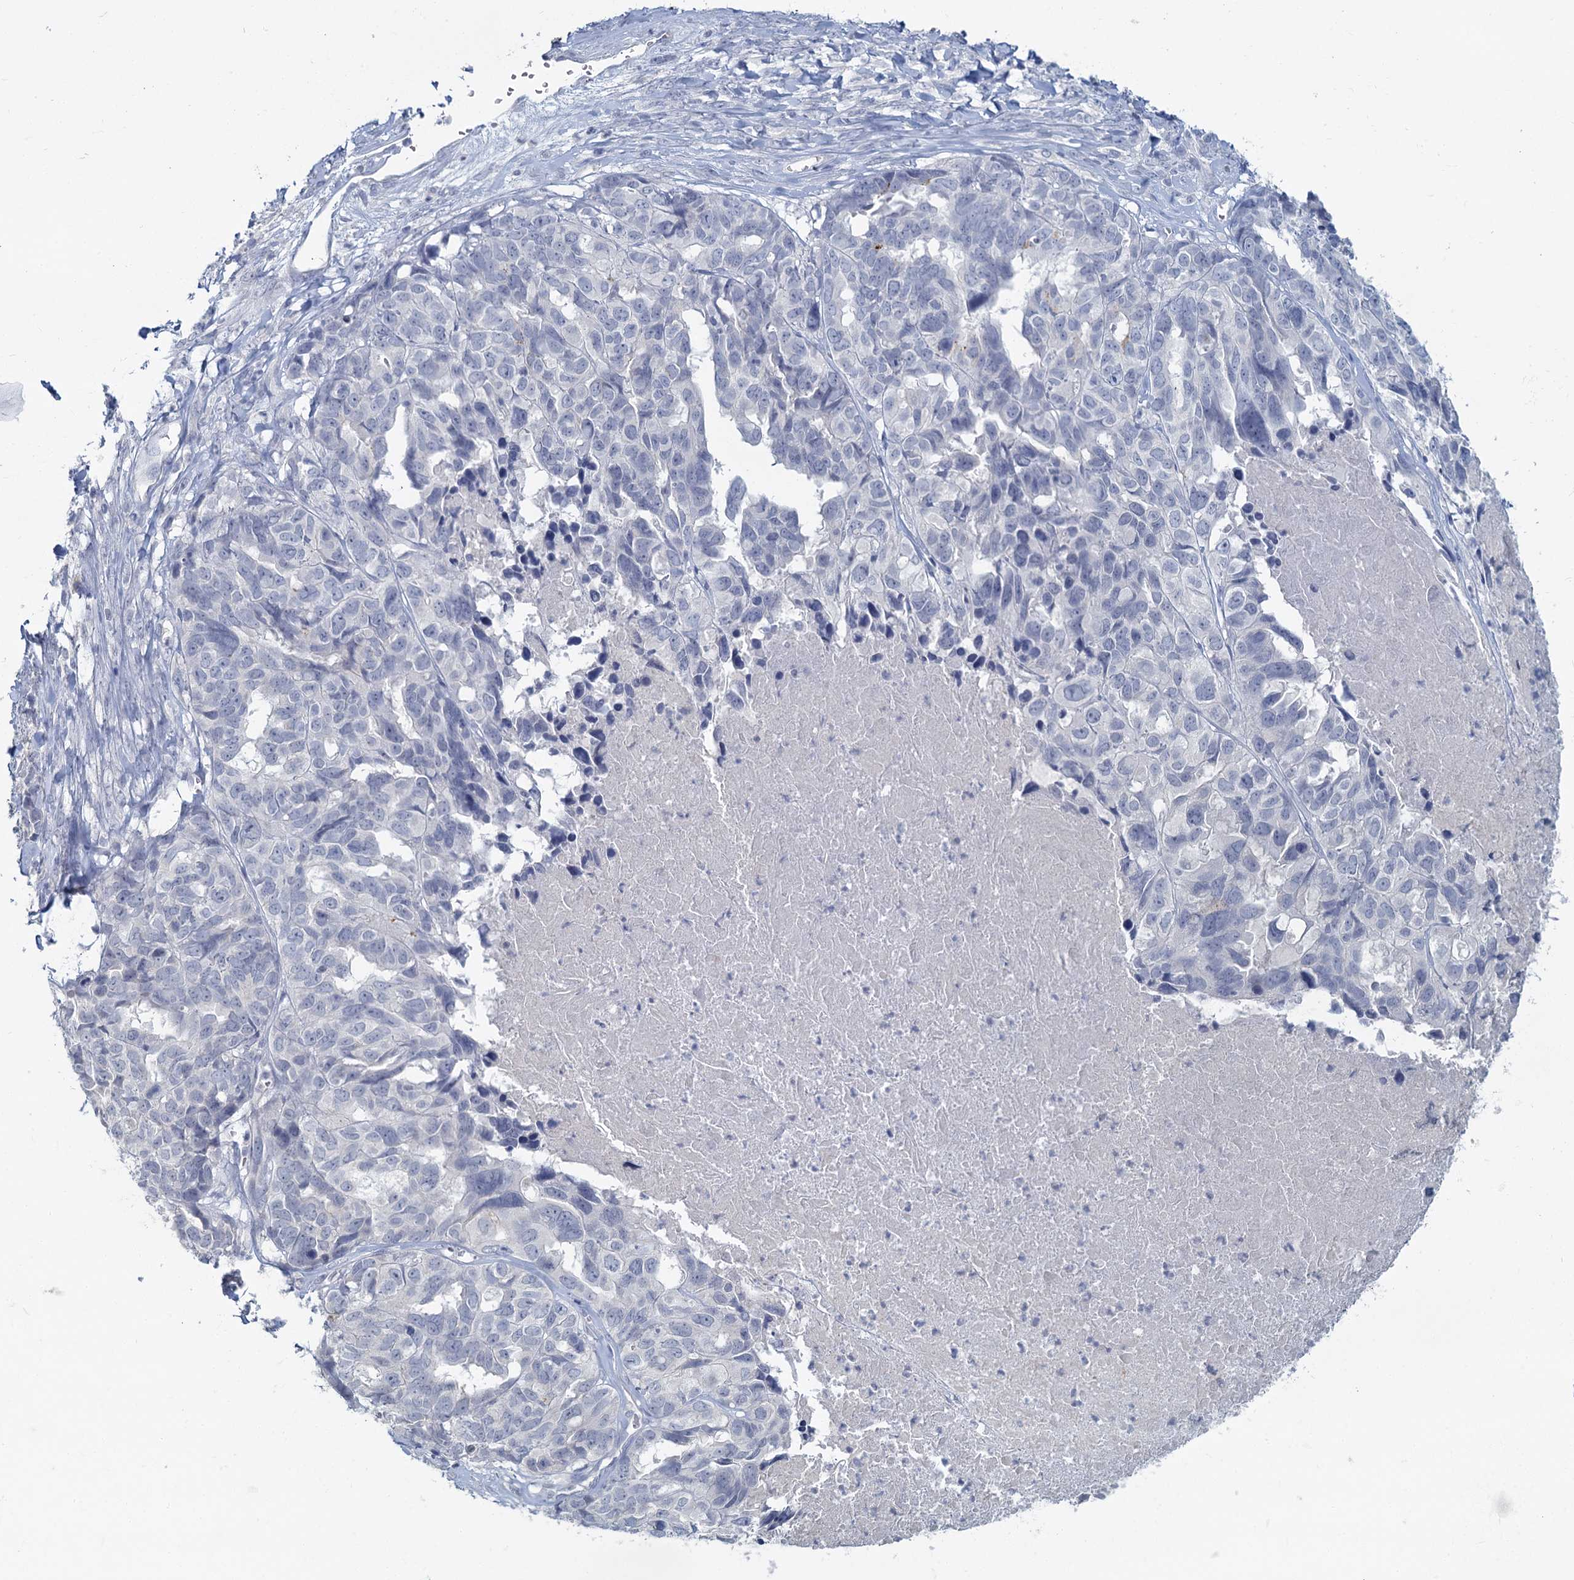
{"staining": {"intensity": "negative", "quantity": "none", "location": "none"}, "tissue": "ovarian cancer", "cell_type": "Tumor cells", "image_type": "cancer", "snomed": [{"axis": "morphology", "description": "Cystadenocarcinoma, serous, NOS"}, {"axis": "topography", "description": "Ovary"}], "caption": "This is an immunohistochemistry (IHC) histopathology image of serous cystadenocarcinoma (ovarian). There is no positivity in tumor cells.", "gene": "CHGA", "patient": {"sex": "female", "age": 79}}